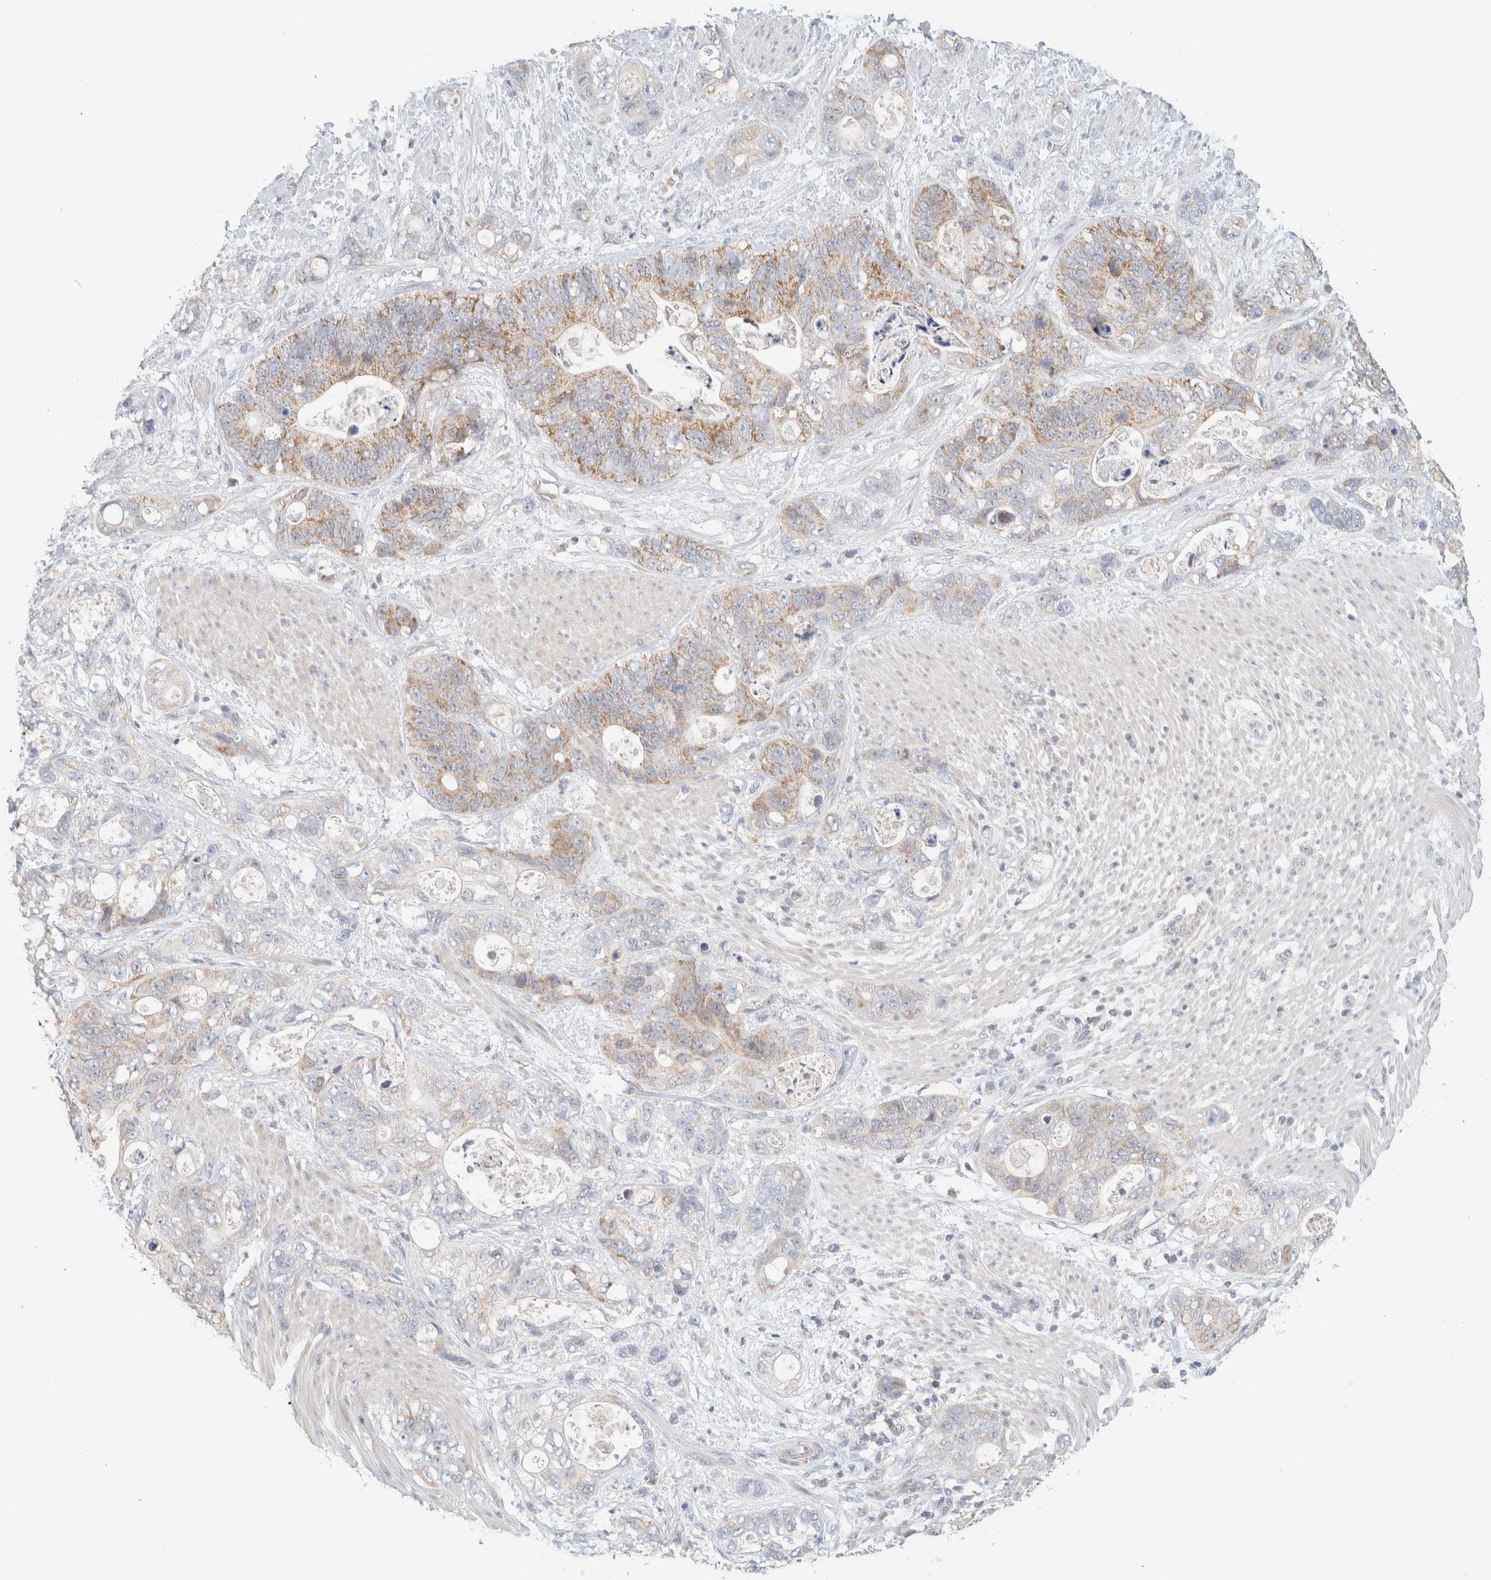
{"staining": {"intensity": "weak", "quantity": ">75%", "location": "cytoplasmic/membranous"}, "tissue": "stomach cancer", "cell_type": "Tumor cells", "image_type": "cancer", "snomed": [{"axis": "morphology", "description": "Normal tissue, NOS"}, {"axis": "morphology", "description": "Adenocarcinoma, NOS"}, {"axis": "topography", "description": "Stomach"}], "caption": "Weak cytoplasmic/membranous protein expression is identified in about >75% of tumor cells in stomach cancer. (Stains: DAB in brown, nuclei in blue, Microscopy: brightfield microscopy at high magnification).", "gene": "MRM3", "patient": {"sex": "female", "age": 89}}